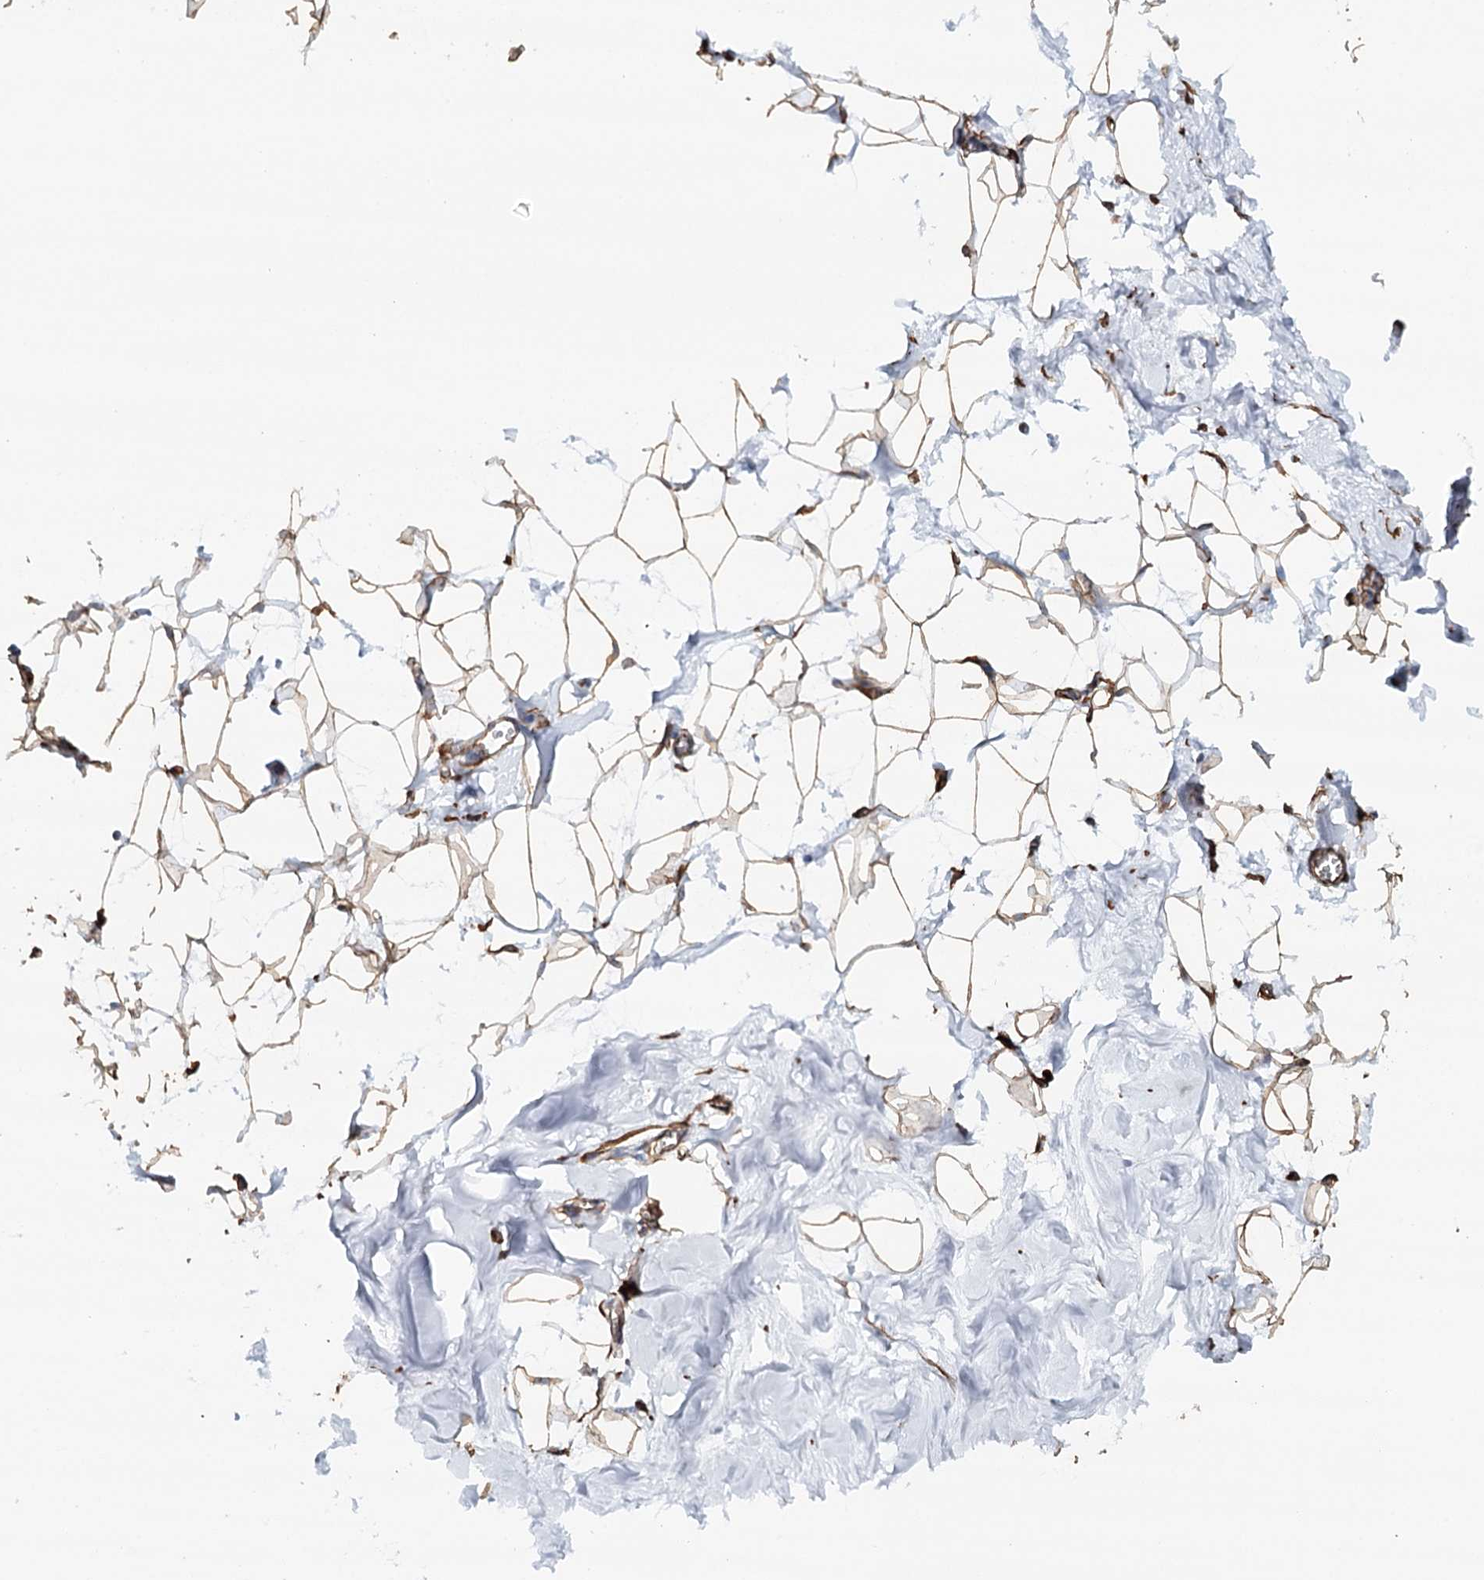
{"staining": {"intensity": "moderate", "quantity": ">75%", "location": "cytoplasmic/membranous"}, "tissue": "breast", "cell_type": "Adipocytes", "image_type": "normal", "snomed": [{"axis": "morphology", "description": "Normal tissue, NOS"}, {"axis": "topography", "description": "Breast"}], "caption": "About >75% of adipocytes in unremarkable human breast show moderate cytoplasmic/membranous protein expression as visualized by brown immunohistochemical staining.", "gene": "SYNPO", "patient": {"sex": "female", "age": 27}}